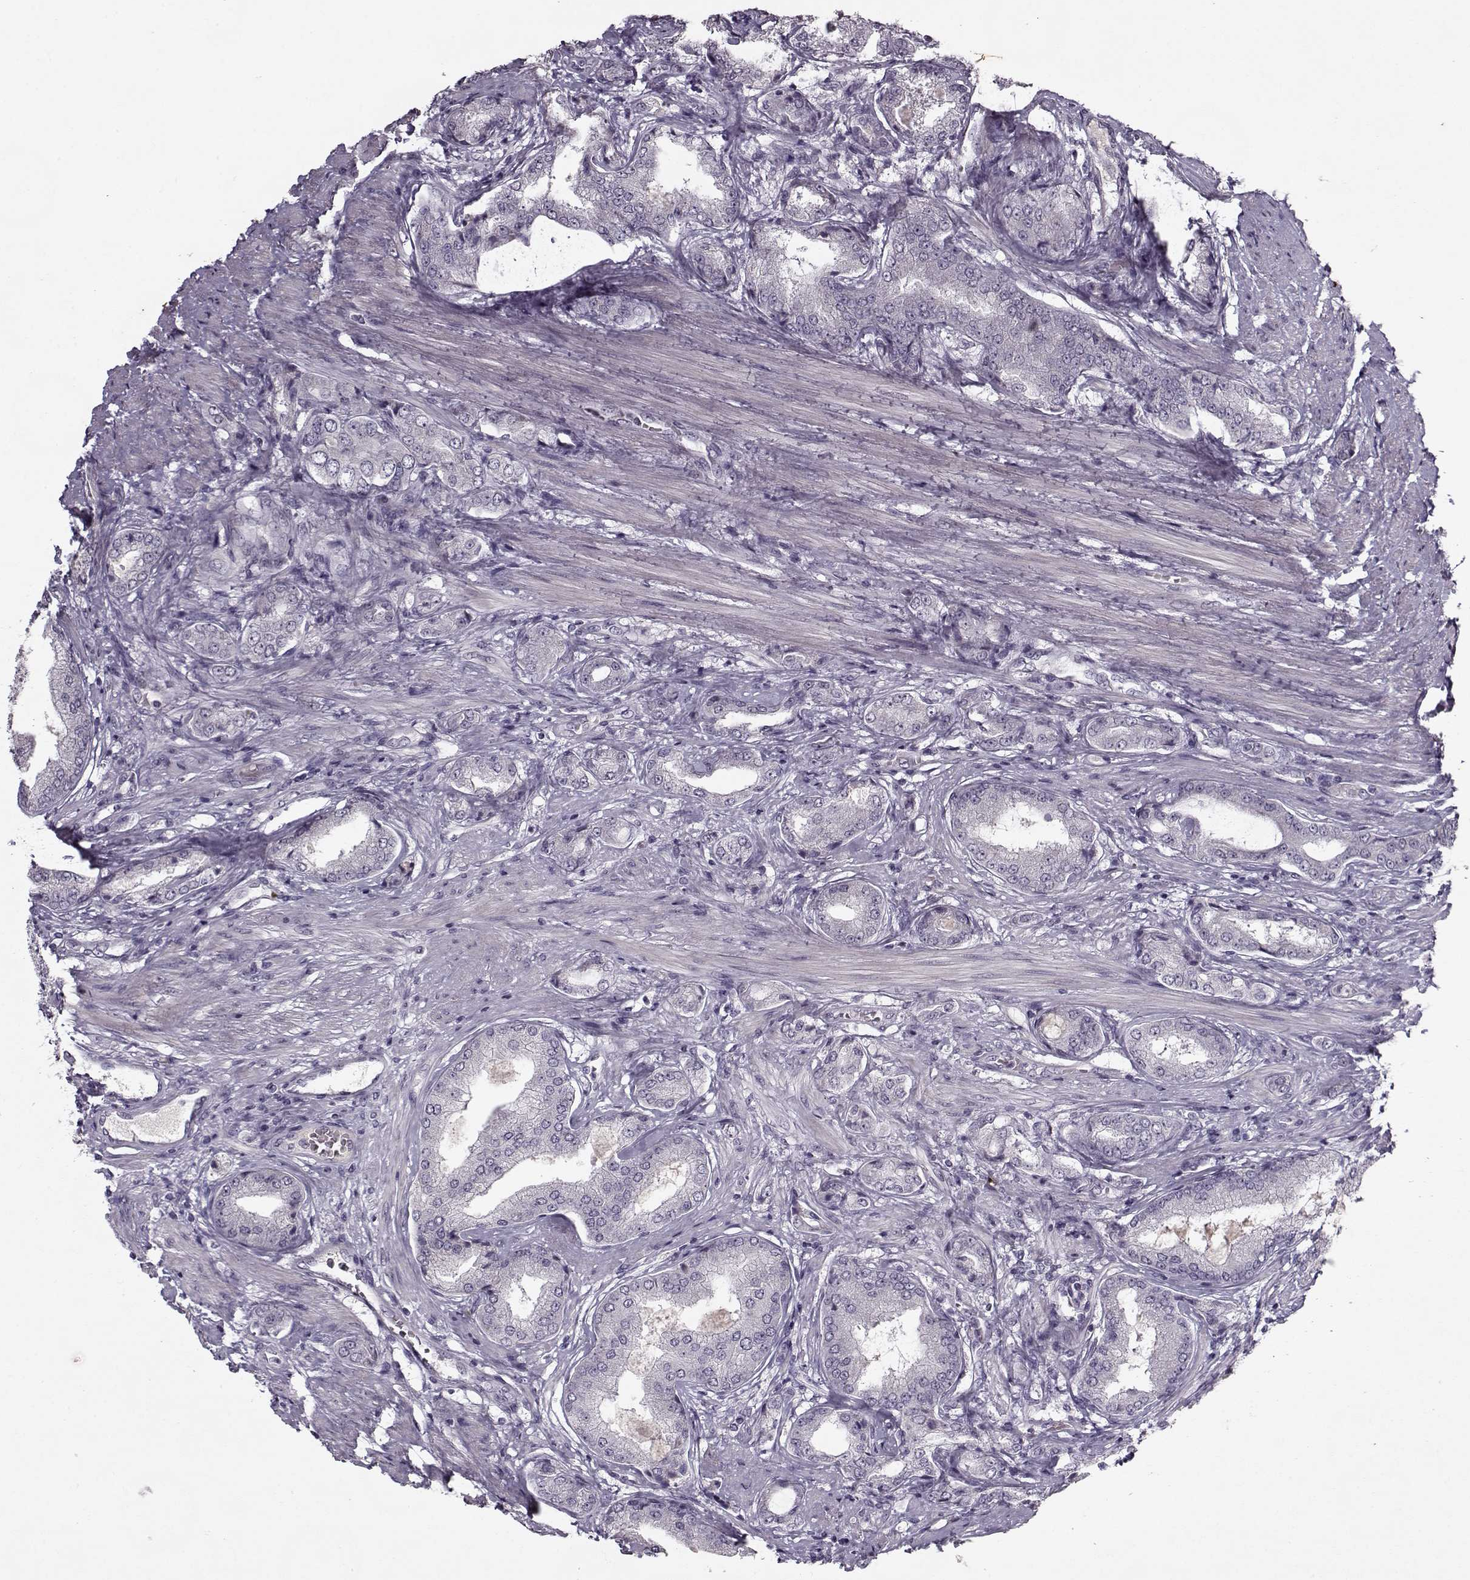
{"staining": {"intensity": "negative", "quantity": "none", "location": "none"}, "tissue": "prostate cancer", "cell_type": "Tumor cells", "image_type": "cancer", "snomed": [{"axis": "morphology", "description": "Adenocarcinoma, NOS"}, {"axis": "topography", "description": "Prostate"}], "caption": "There is no significant expression in tumor cells of prostate cancer (adenocarcinoma). Nuclei are stained in blue.", "gene": "KRT9", "patient": {"sex": "male", "age": 63}}